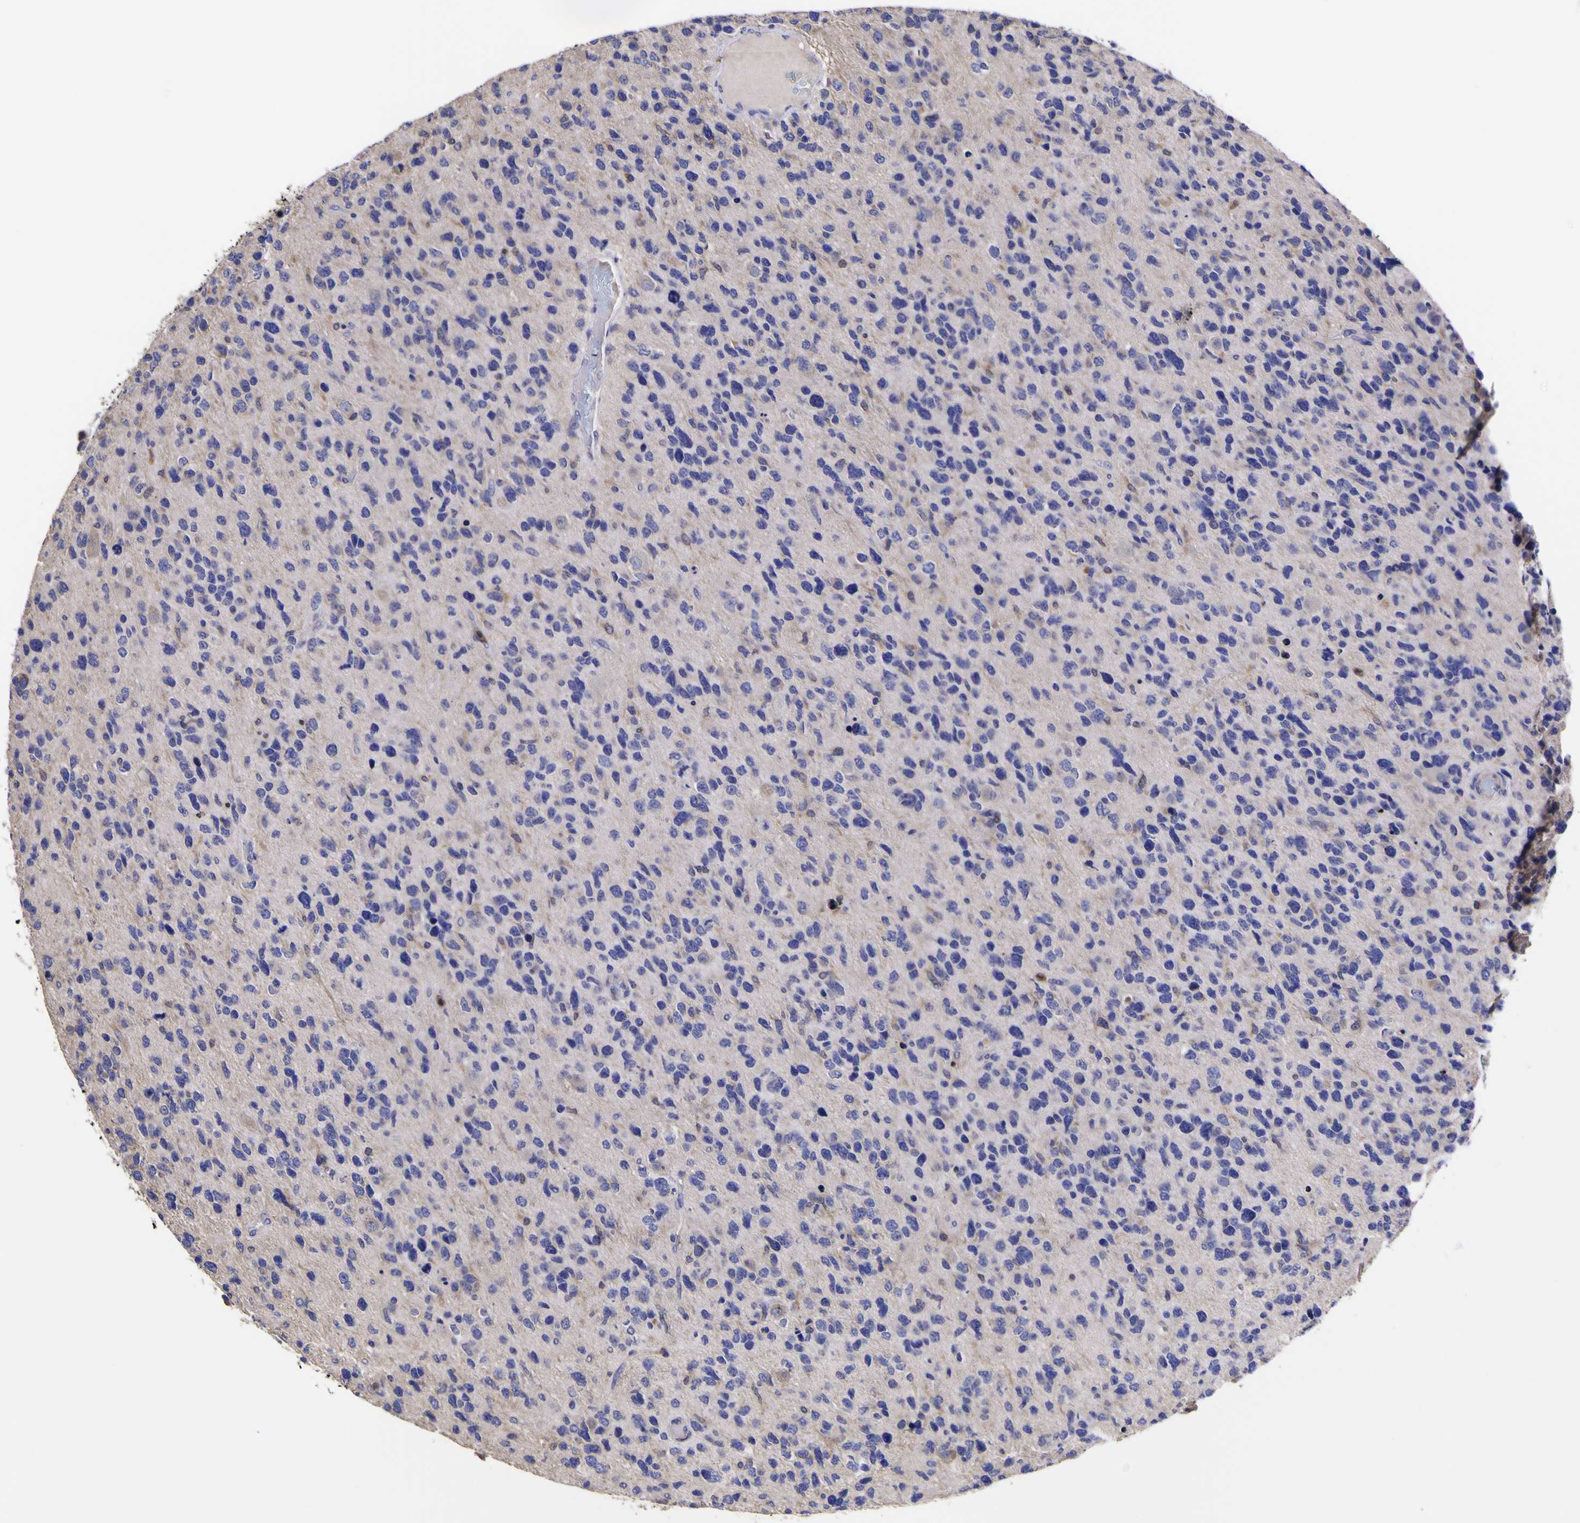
{"staining": {"intensity": "negative", "quantity": "none", "location": "none"}, "tissue": "glioma", "cell_type": "Tumor cells", "image_type": "cancer", "snomed": [{"axis": "morphology", "description": "Glioma, malignant, High grade"}, {"axis": "topography", "description": "Brain"}], "caption": "This is a image of immunohistochemistry (IHC) staining of malignant glioma (high-grade), which shows no expression in tumor cells.", "gene": "MAPK14", "patient": {"sex": "female", "age": 58}}